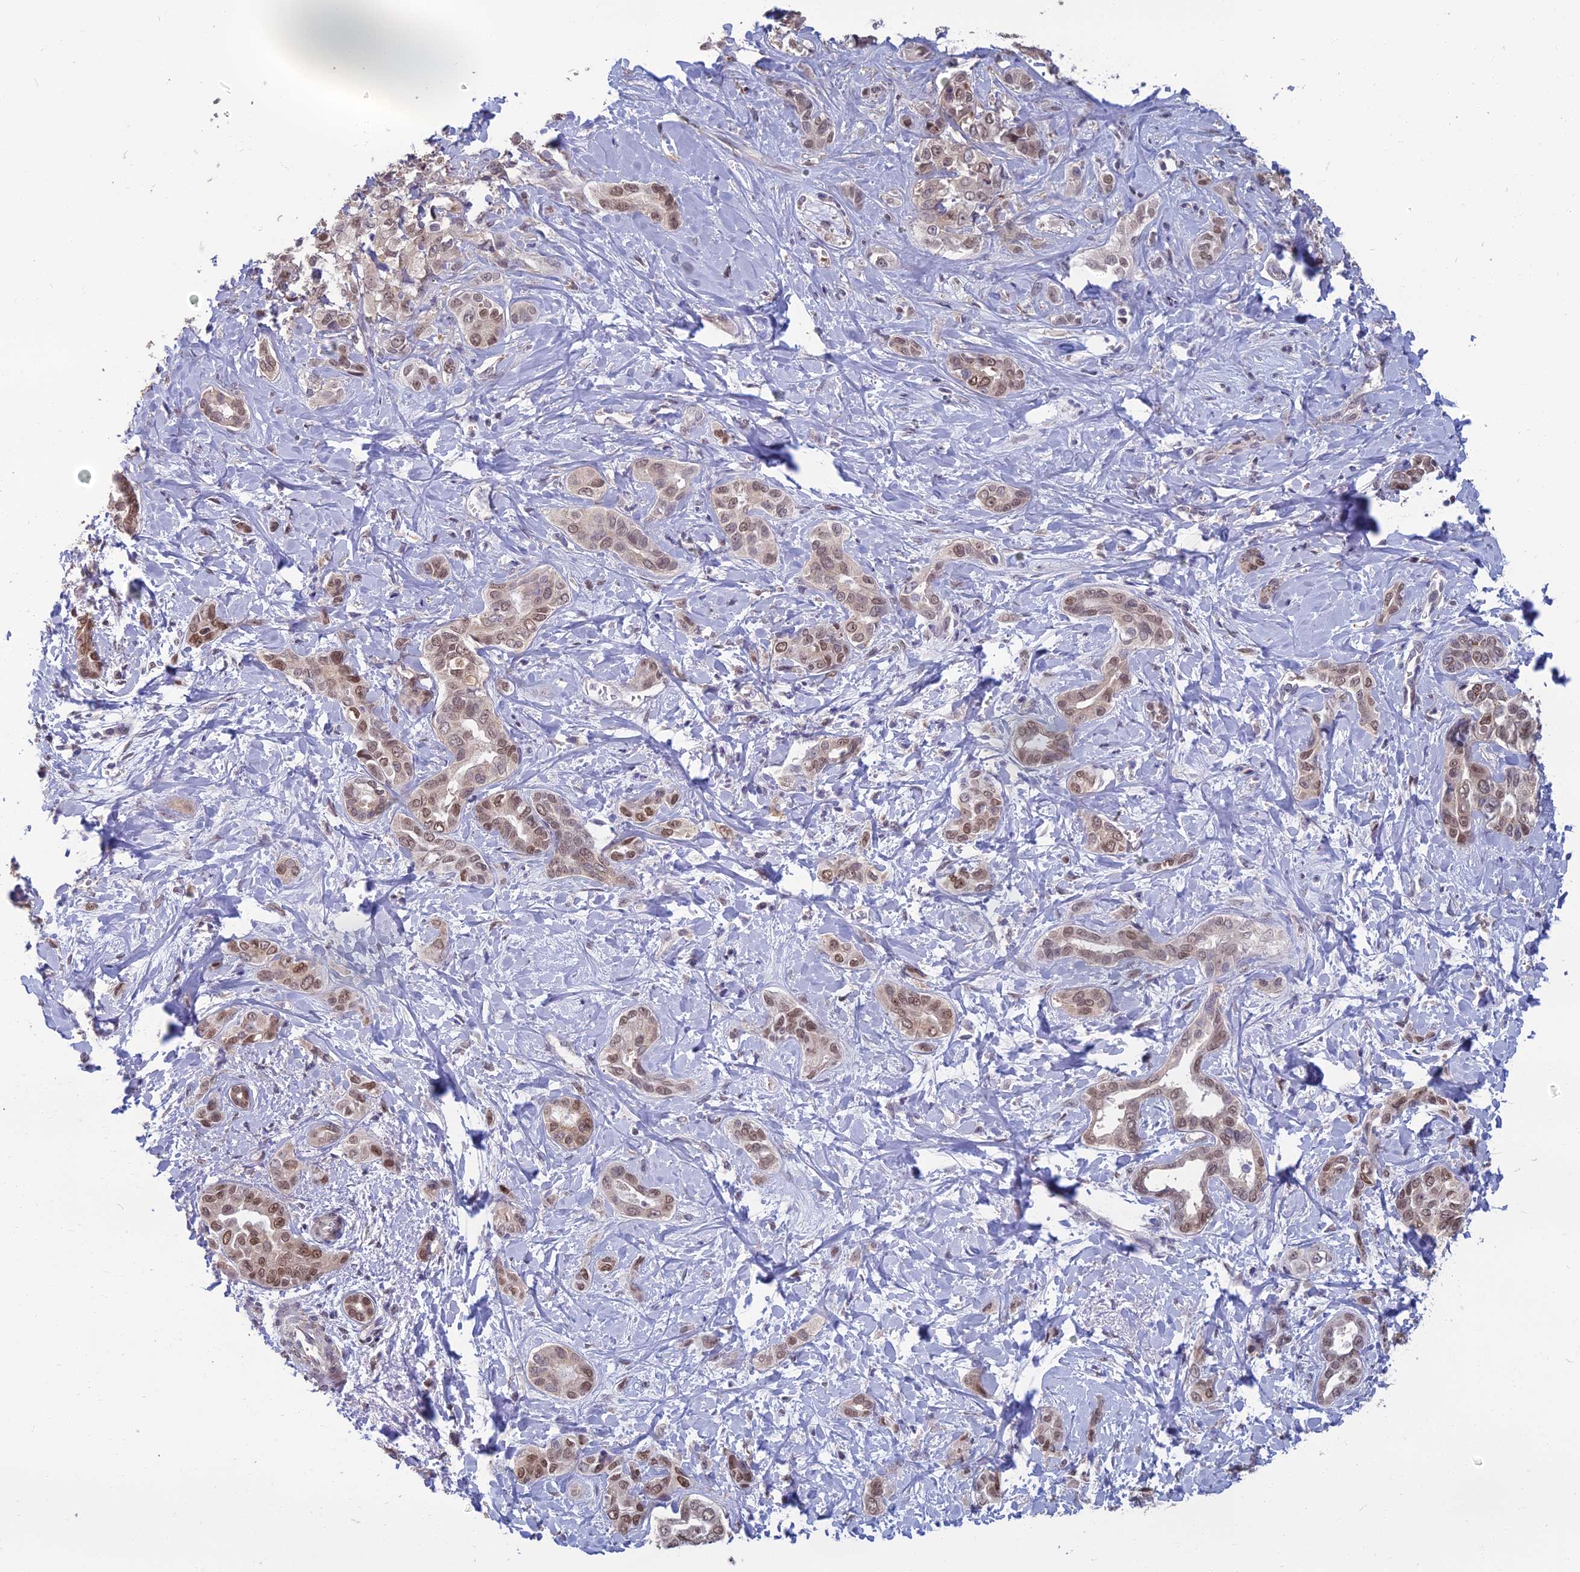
{"staining": {"intensity": "moderate", "quantity": ">75%", "location": "nuclear"}, "tissue": "liver cancer", "cell_type": "Tumor cells", "image_type": "cancer", "snomed": [{"axis": "morphology", "description": "Cholangiocarcinoma"}, {"axis": "topography", "description": "Liver"}], "caption": "A micrograph of human cholangiocarcinoma (liver) stained for a protein reveals moderate nuclear brown staining in tumor cells.", "gene": "NR4A3", "patient": {"sex": "female", "age": 77}}